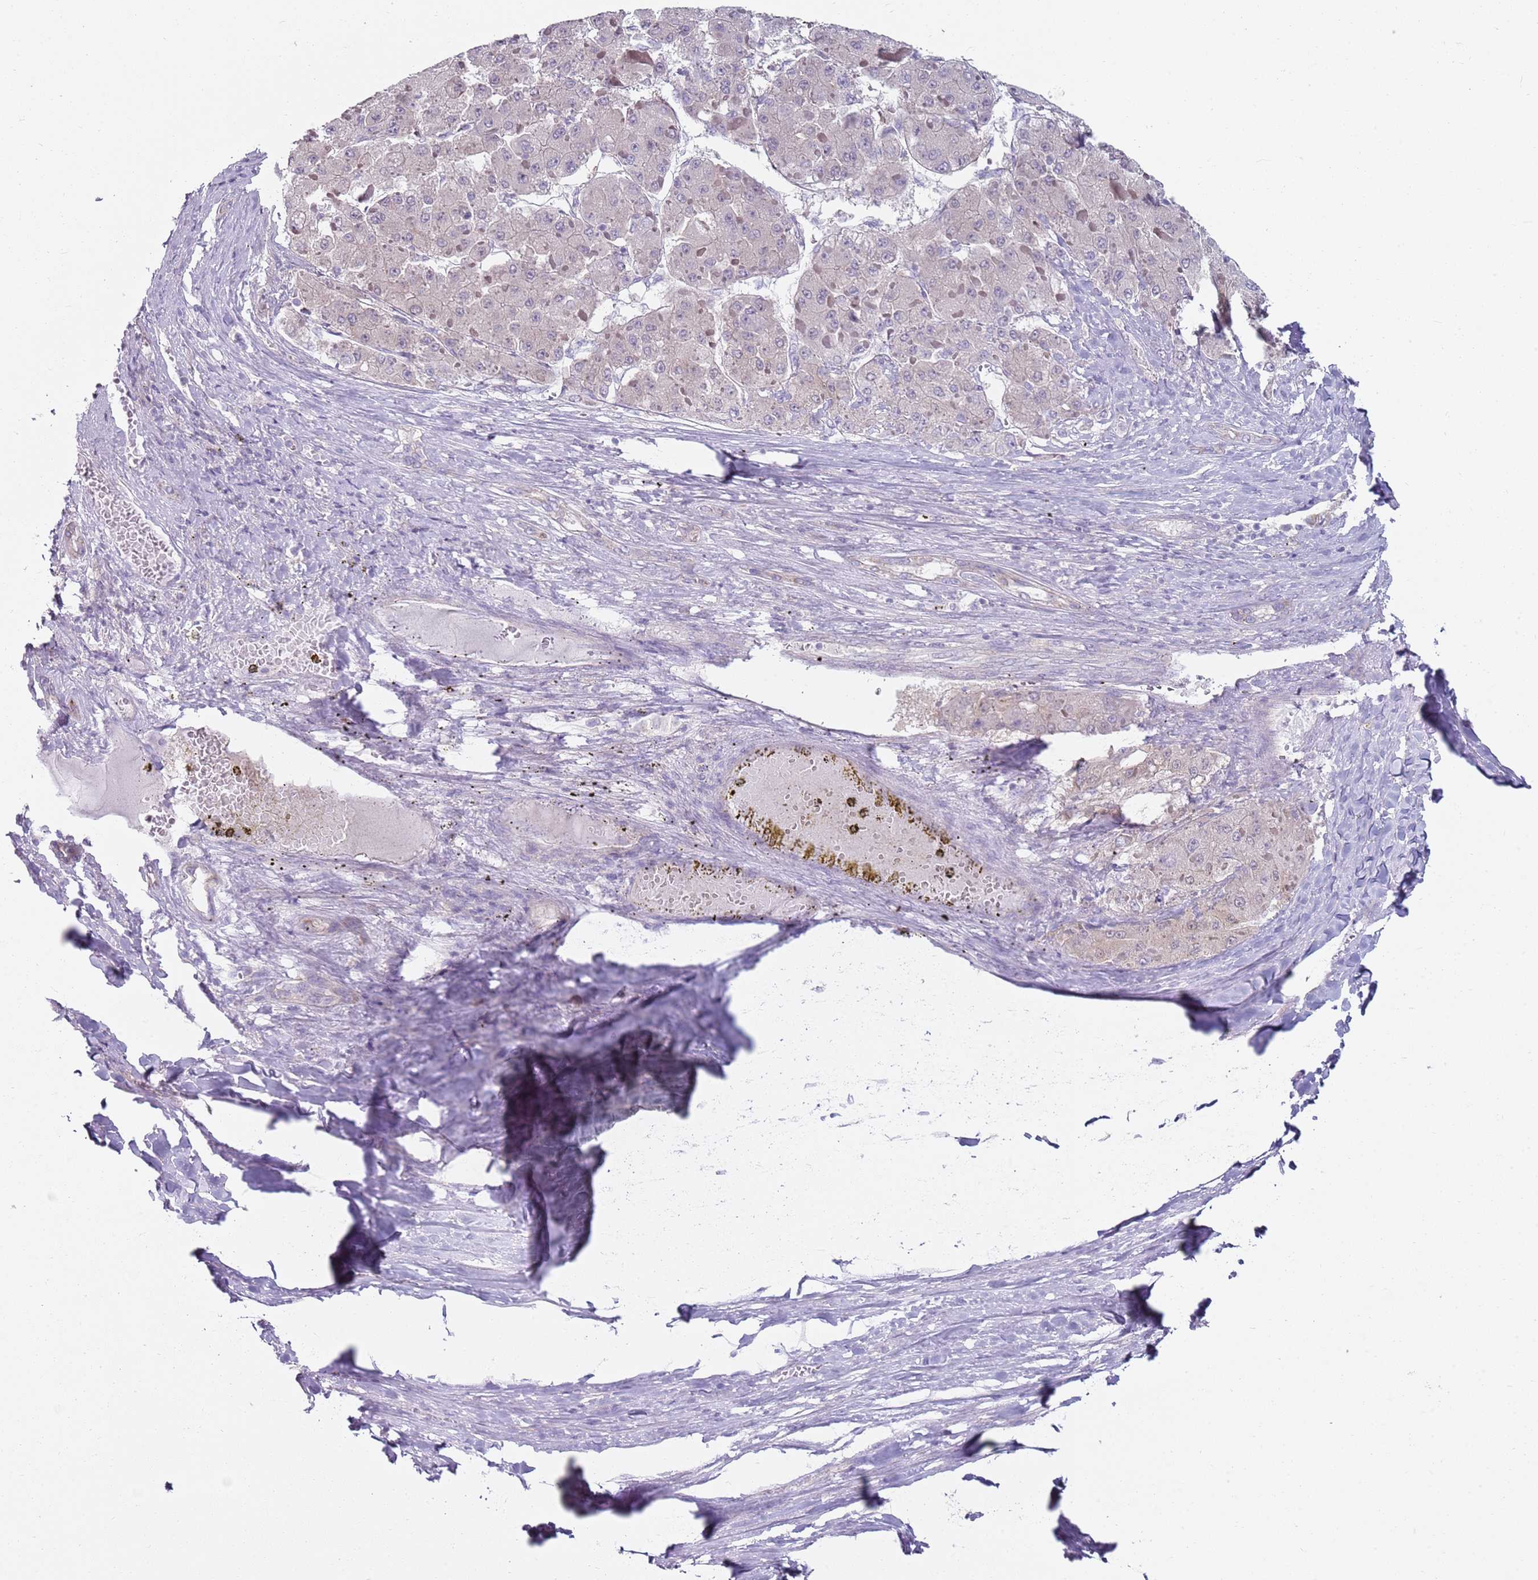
{"staining": {"intensity": "negative", "quantity": "none", "location": "none"}, "tissue": "liver cancer", "cell_type": "Tumor cells", "image_type": "cancer", "snomed": [{"axis": "morphology", "description": "Carcinoma, Hepatocellular, NOS"}, {"axis": "topography", "description": "Liver"}], "caption": "This is an immunohistochemistry (IHC) photomicrograph of liver cancer (hepatocellular carcinoma). There is no positivity in tumor cells.", "gene": "SLC26A6", "patient": {"sex": "female", "age": 73}}